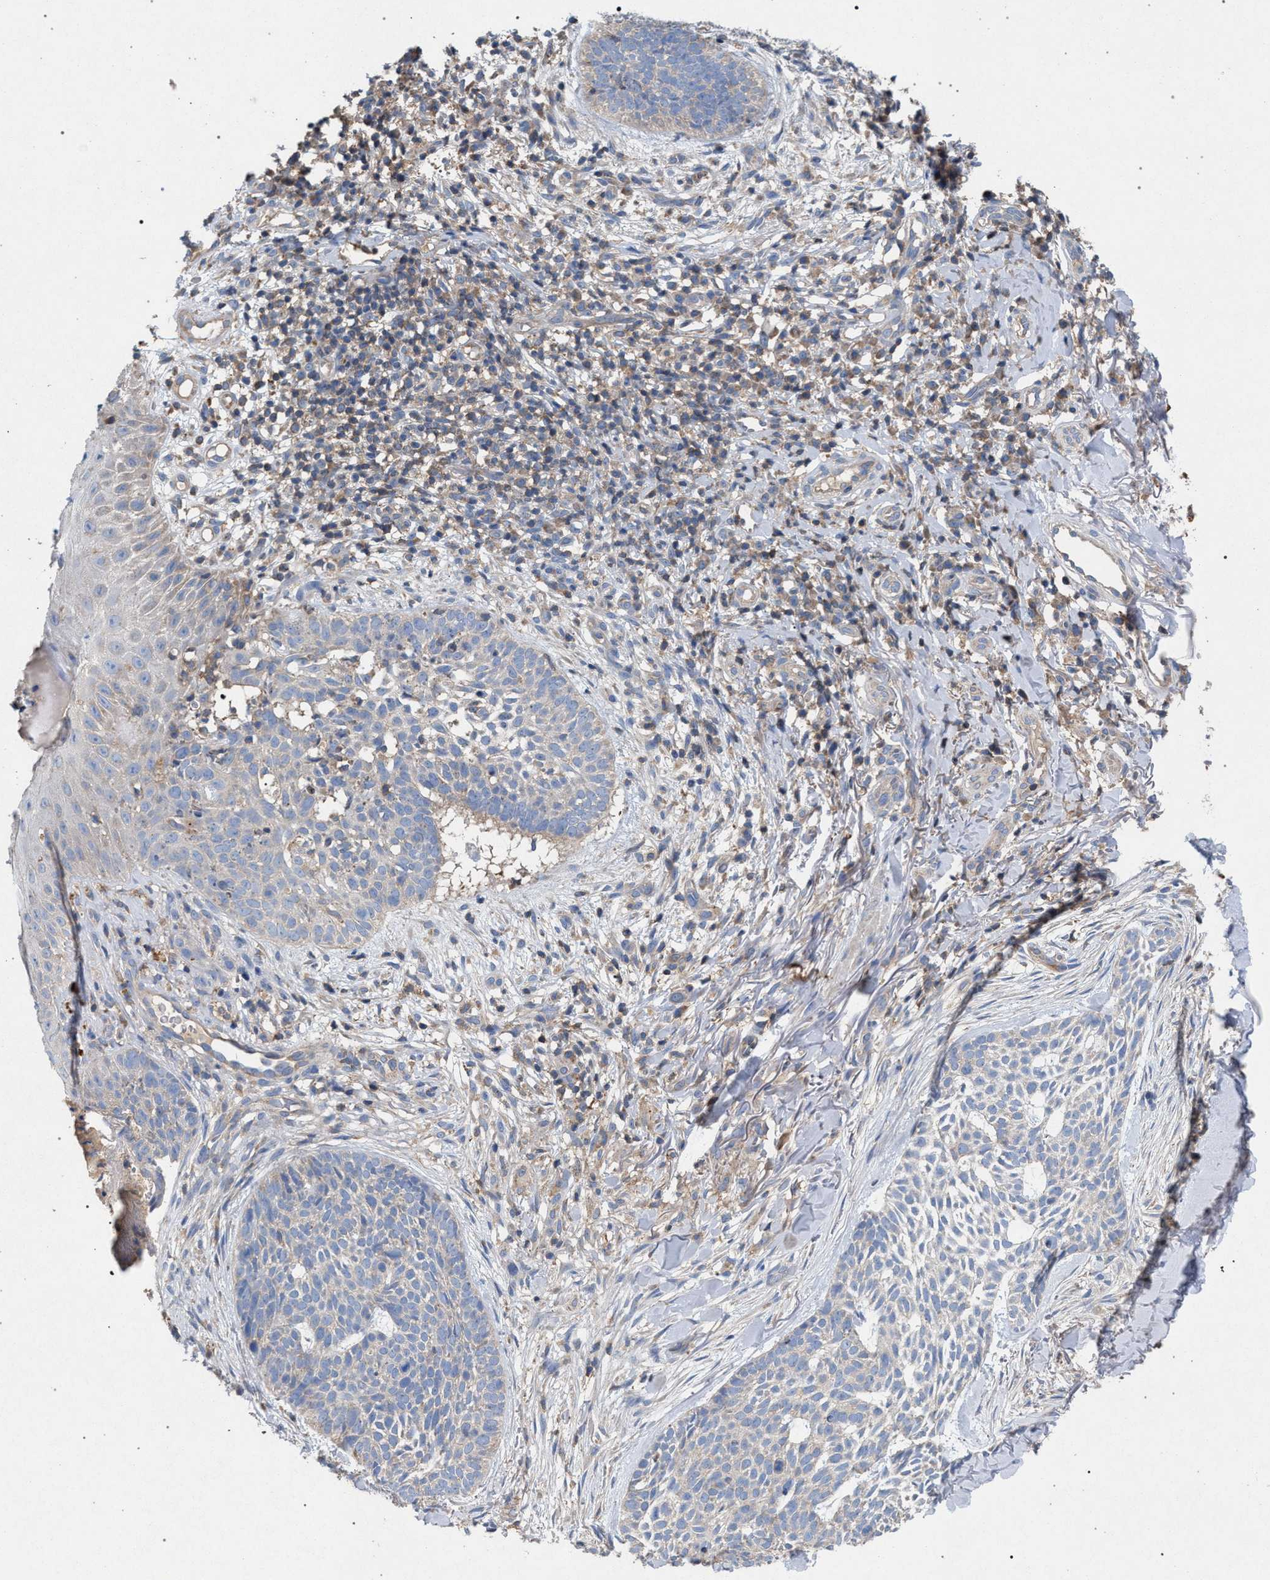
{"staining": {"intensity": "negative", "quantity": "none", "location": "none"}, "tissue": "skin cancer", "cell_type": "Tumor cells", "image_type": "cancer", "snomed": [{"axis": "morphology", "description": "Normal tissue, NOS"}, {"axis": "morphology", "description": "Basal cell carcinoma"}, {"axis": "topography", "description": "Skin"}], "caption": "The histopathology image displays no staining of tumor cells in skin basal cell carcinoma.", "gene": "VPS13A", "patient": {"sex": "male", "age": 67}}